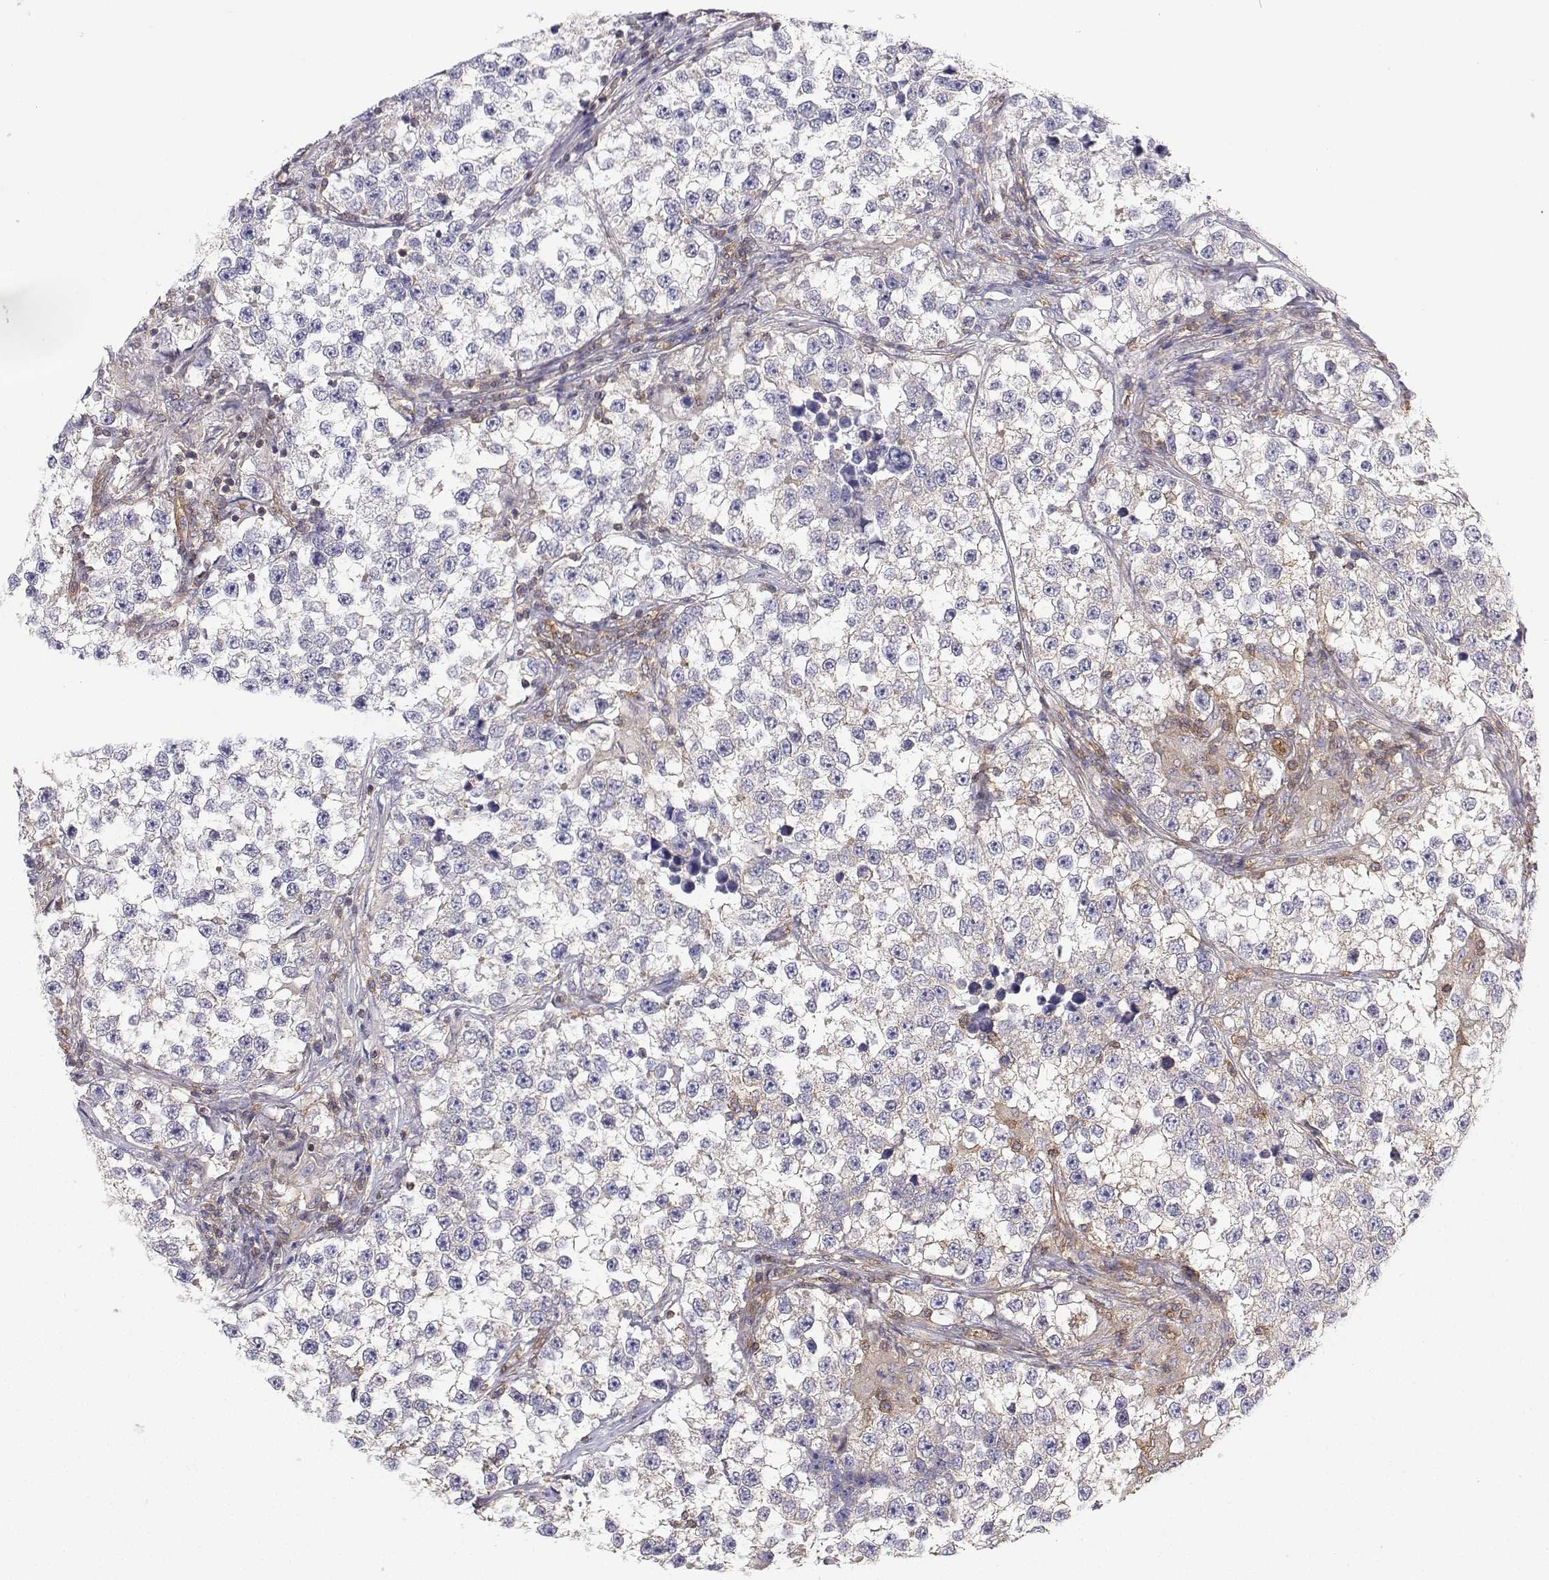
{"staining": {"intensity": "negative", "quantity": "none", "location": "none"}, "tissue": "testis cancer", "cell_type": "Tumor cells", "image_type": "cancer", "snomed": [{"axis": "morphology", "description": "Seminoma, NOS"}, {"axis": "topography", "description": "Testis"}], "caption": "Immunohistochemistry (IHC) photomicrograph of testis cancer stained for a protein (brown), which exhibits no staining in tumor cells.", "gene": "MYH9", "patient": {"sex": "male", "age": 46}}